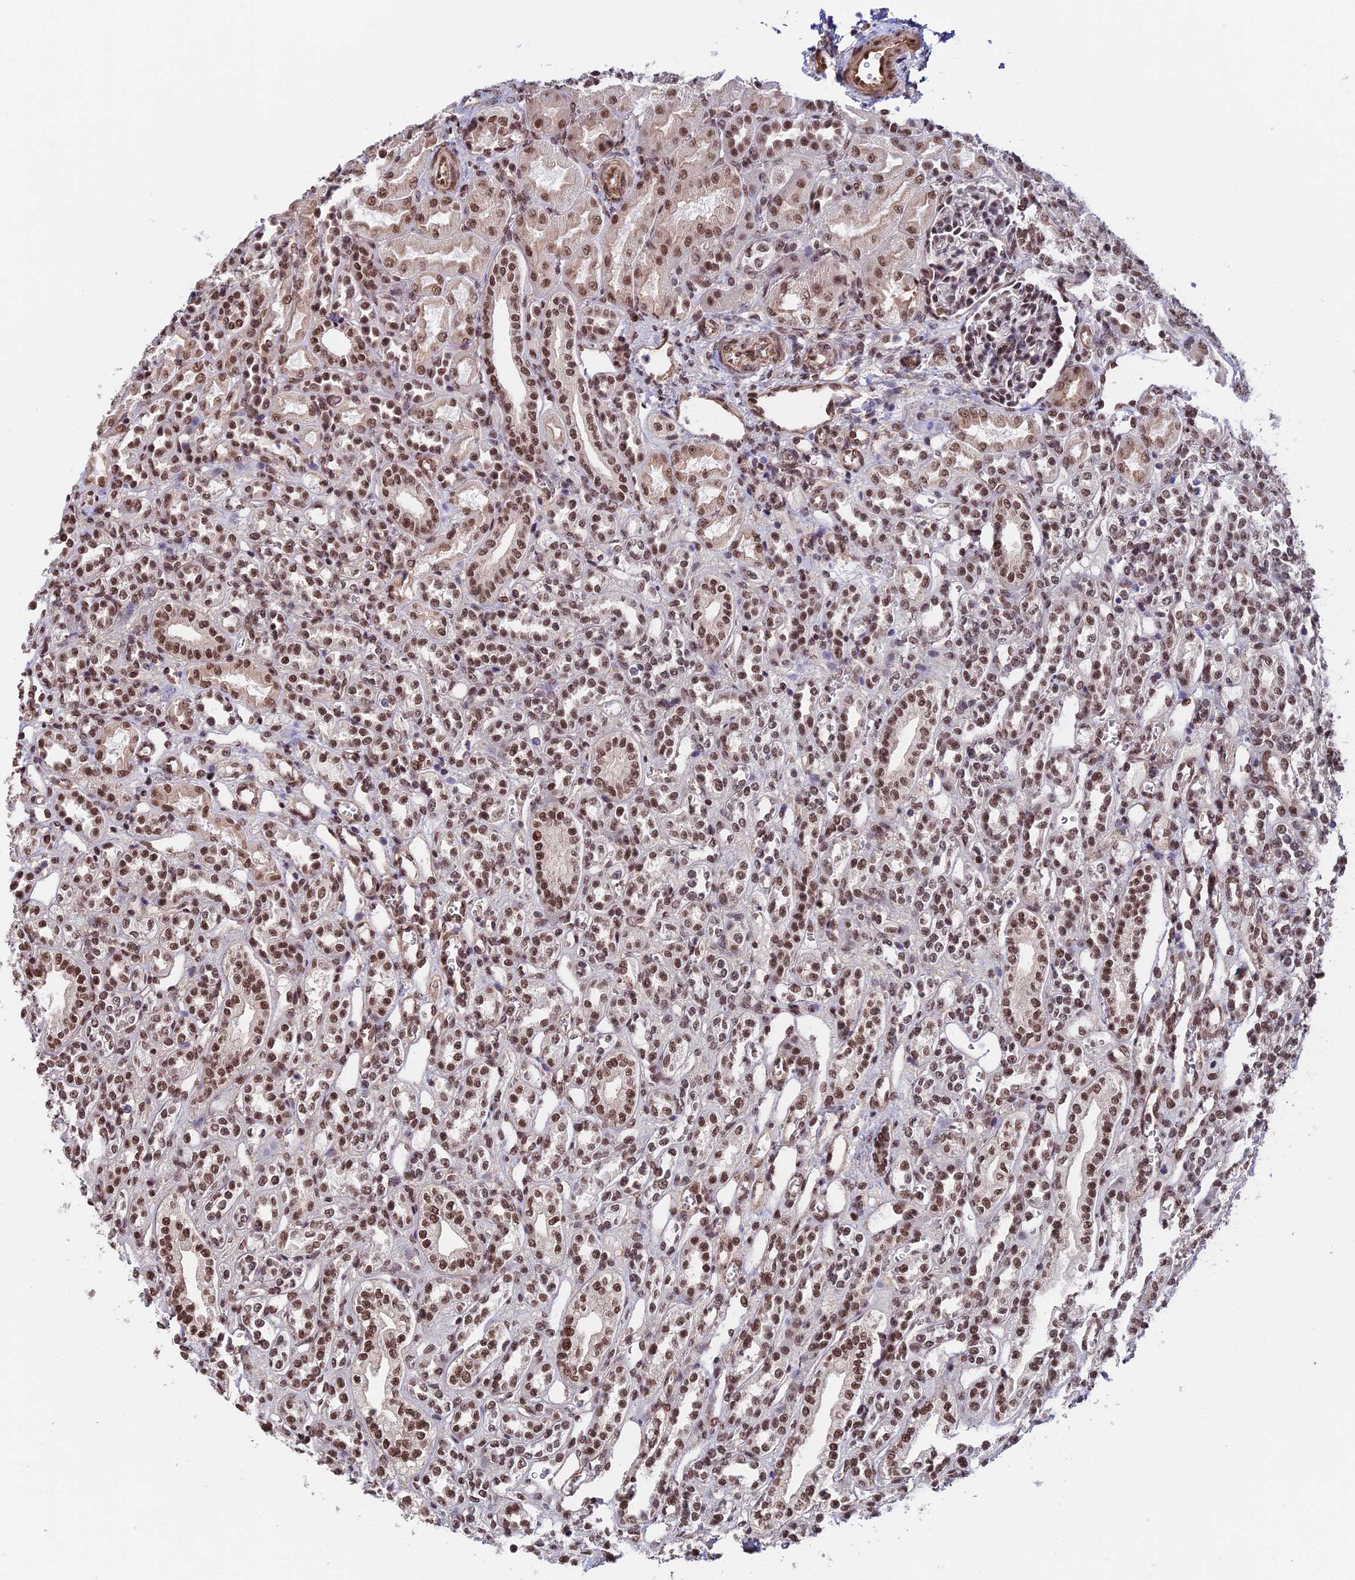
{"staining": {"intensity": "moderate", "quantity": ">75%", "location": "nuclear"}, "tissue": "kidney", "cell_type": "Cells in glomeruli", "image_type": "normal", "snomed": [{"axis": "morphology", "description": "Normal tissue, NOS"}, {"axis": "morphology", "description": "Neoplasm, malignant, NOS"}, {"axis": "topography", "description": "Kidney"}], "caption": "A brown stain highlights moderate nuclear positivity of a protein in cells in glomeruli of unremarkable human kidney. (Stains: DAB (3,3'-diaminobenzidine) in brown, nuclei in blue, Microscopy: brightfield microscopy at high magnification).", "gene": "RBM42", "patient": {"sex": "female", "age": 1}}